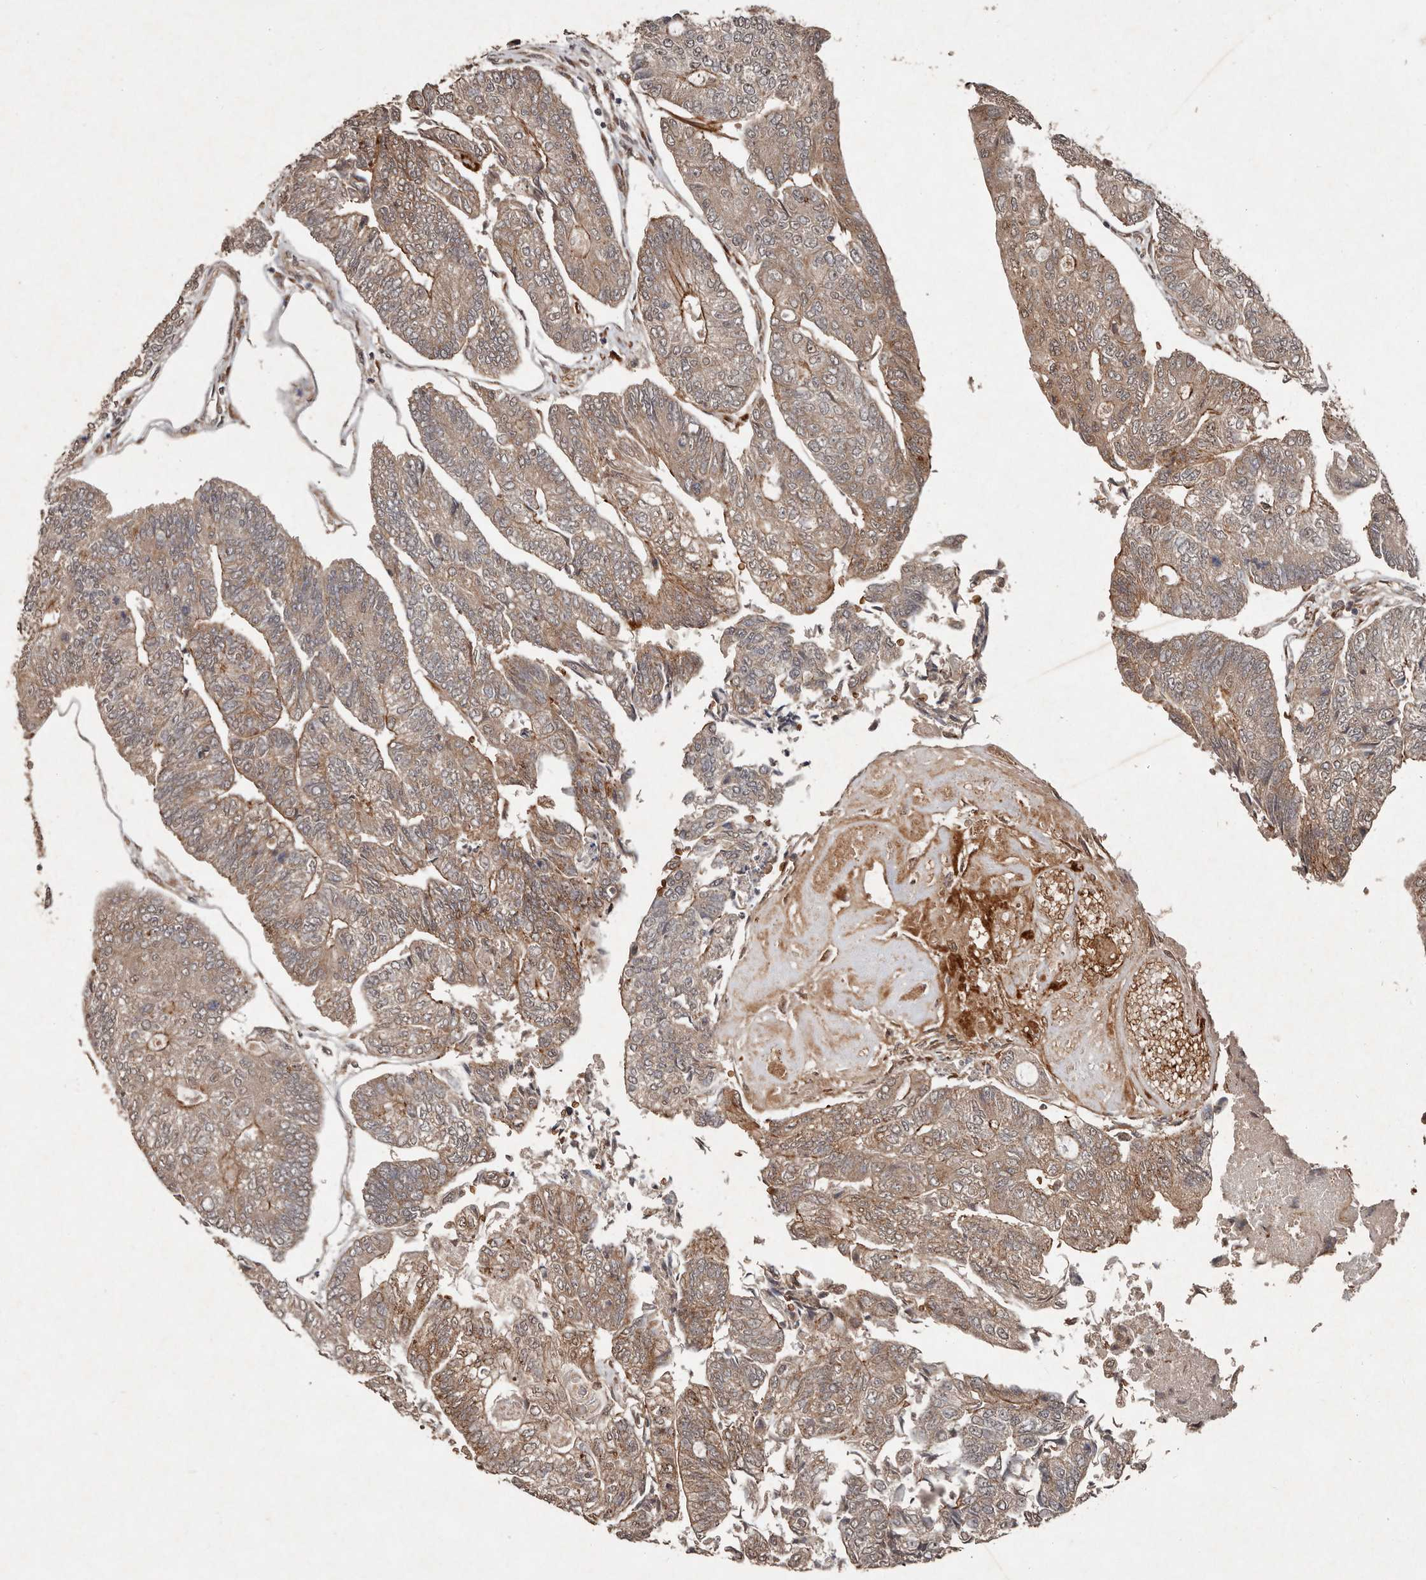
{"staining": {"intensity": "moderate", "quantity": ">75%", "location": "cytoplasmic/membranous"}, "tissue": "colorectal cancer", "cell_type": "Tumor cells", "image_type": "cancer", "snomed": [{"axis": "morphology", "description": "Adenocarcinoma, NOS"}, {"axis": "topography", "description": "Colon"}], "caption": "Colorectal cancer (adenocarcinoma) tissue exhibits moderate cytoplasmic/membranous staining in approximately >75% of tumor cells", "gene": "DIP2C", "patient": {"sex": "female", "age": 67}}